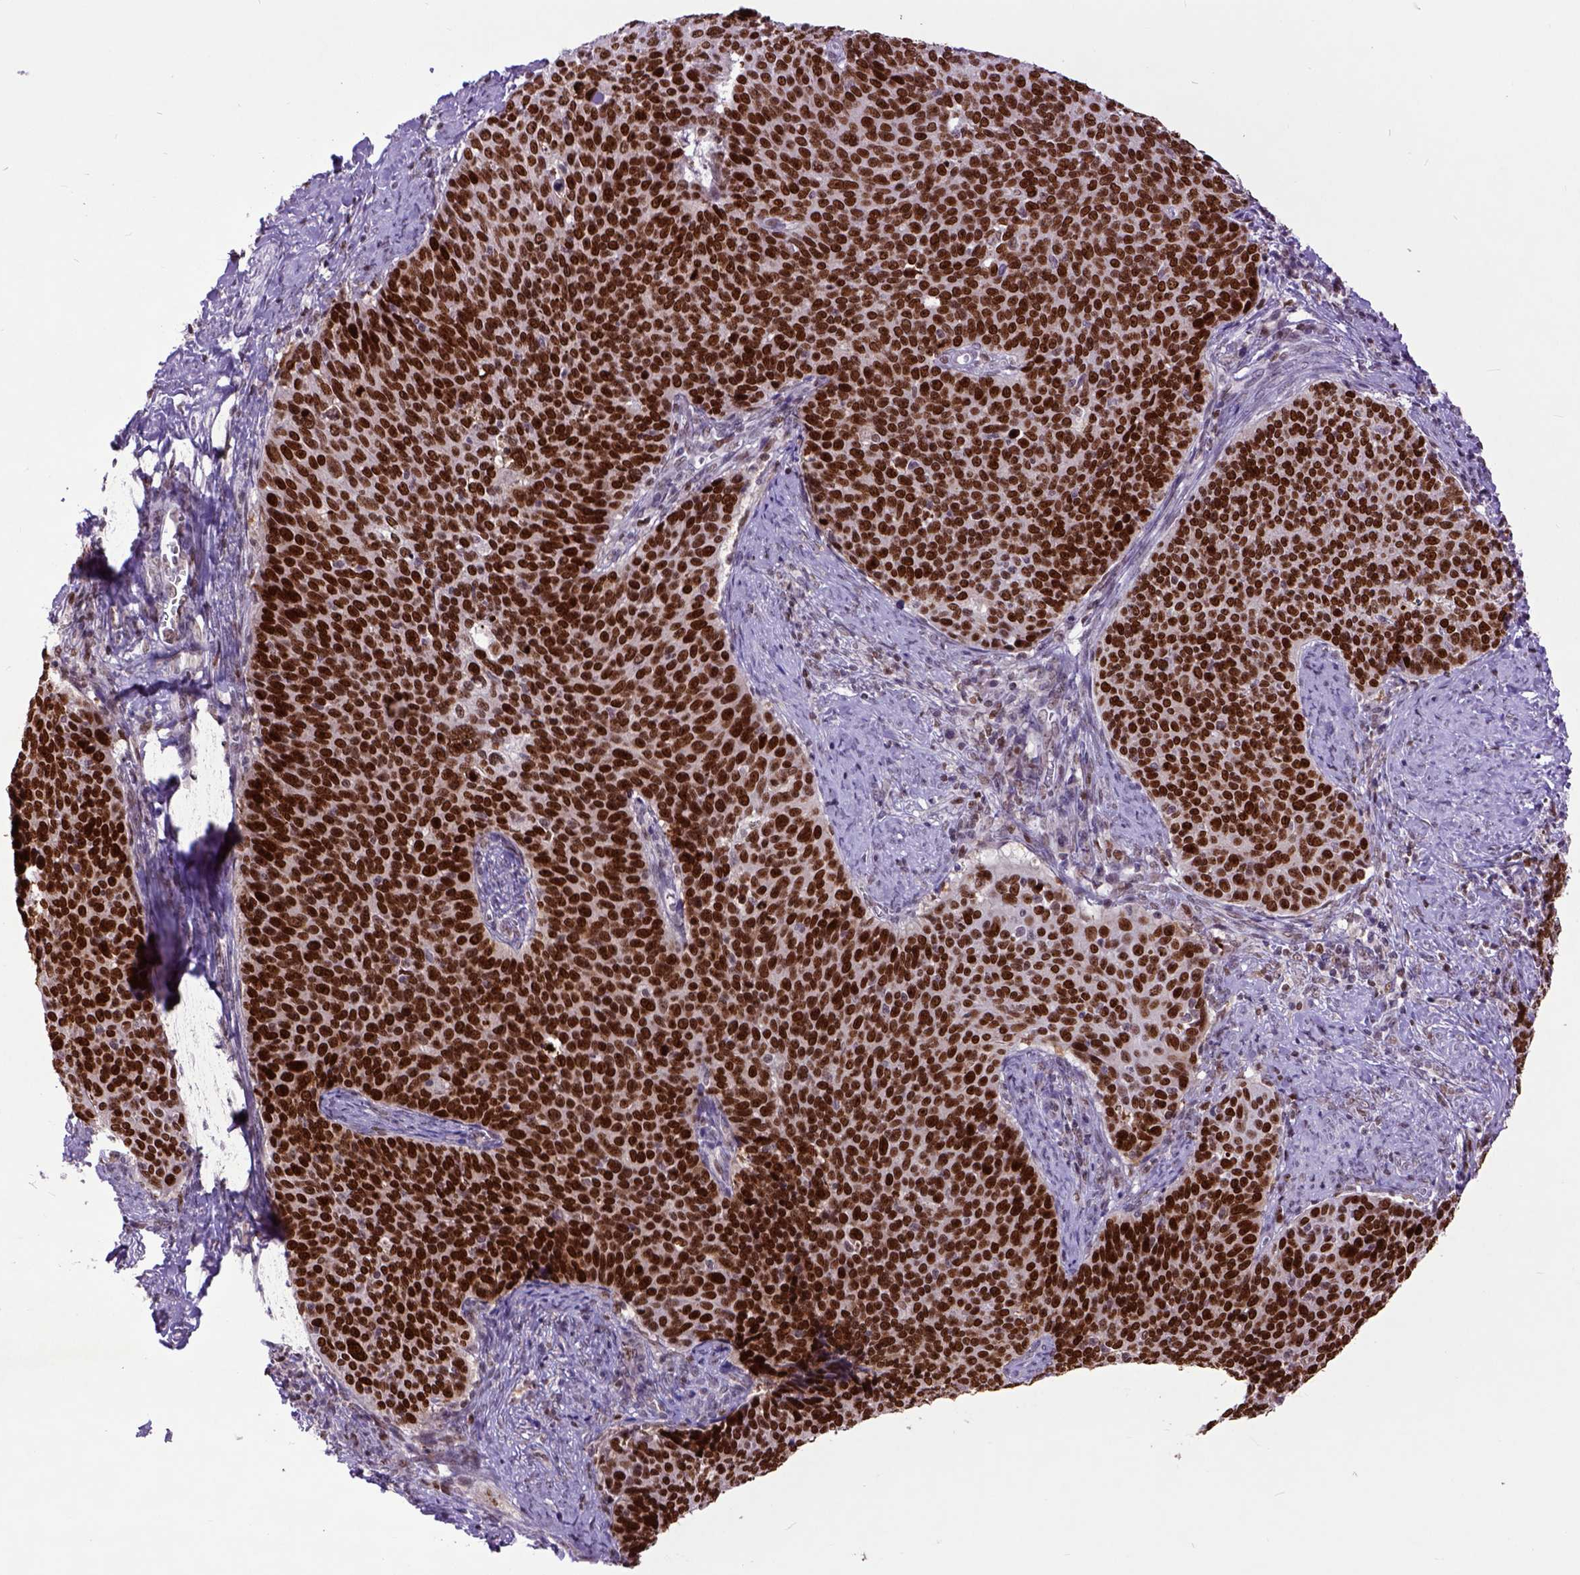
{"staining": {"intensity": "strong", "quantity": ">75%", "location": "nuclear"}, "tissue": "cervical cancer", "cell_type": "Tumor cells", "image_type": "cancer", "snomed": [{"axis": "morphology", "description": "Normal tissue, NOS"}, {"axis": "morphology", "description": "Squamous cell carcinoma, NOS"}, {"axis": "topography", "description": "Cervix"}], "caption": "Protein staining by IHC reveals strong nuclear staining in approximately >75% of tumor cells in cervical squamous cell carcinoma. Nuclei are stained in blue.", "gene": "RCC2", "patient": {"sex": "female", "age": 39}}